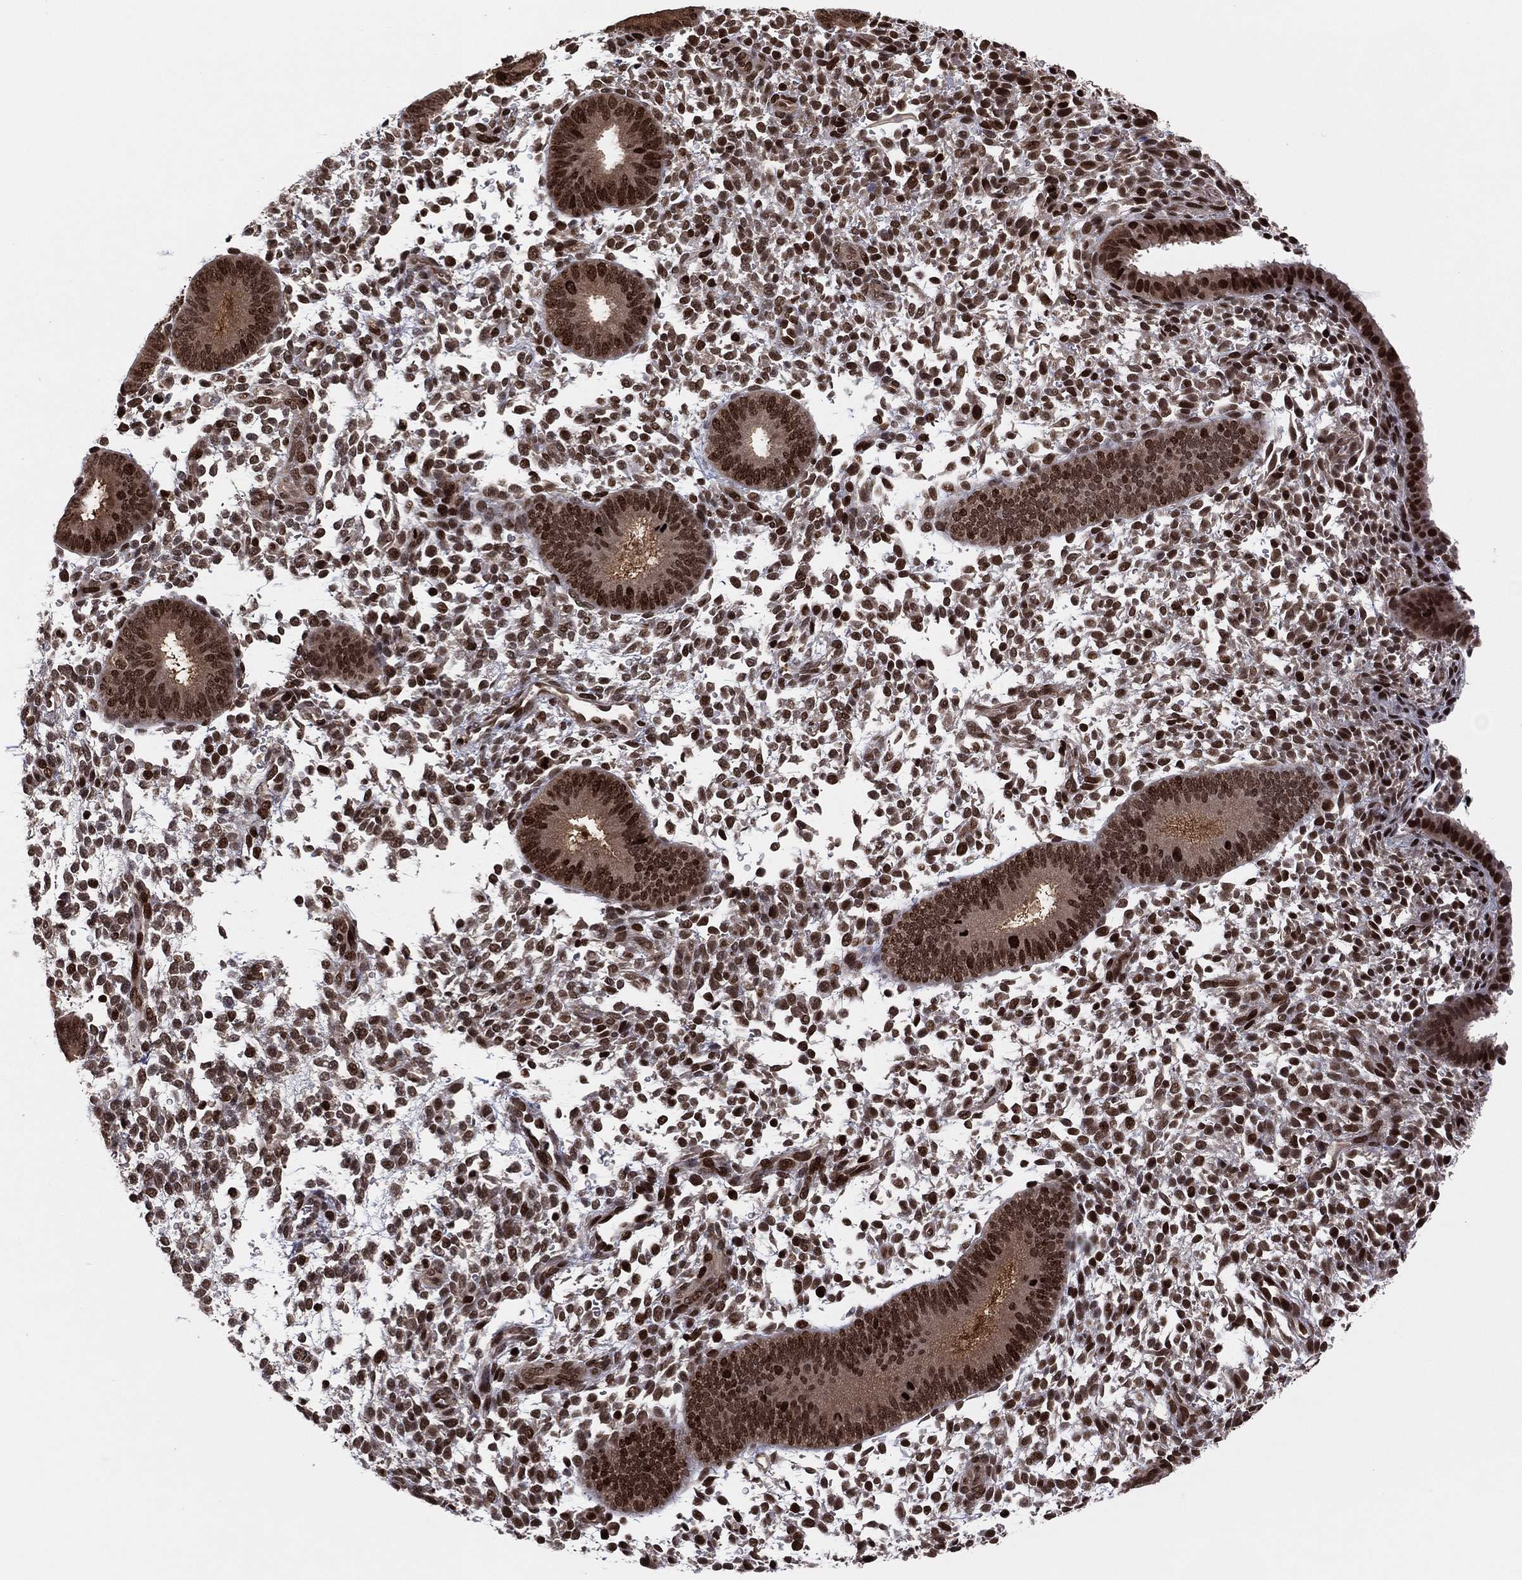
{"staining": {"intensity": "strong", "quantity": ">75%", "location": "nuclear"}, "tissue": "endometrium", "cell_type": "Cells in endometrial stroma", "image_type": "normal", "snomed": [{"axis": "morphology", "description": "Normal tissue, NOS"}, {"axis": "topography", "description": "Endometrium"}], "caption": "Immunohistochemical staining of normal endometrium reveals high levels of strong nuclear staining in about >75% of cells in endometrial stroma.", "gene": "PSMA1", "patient": {"sex": "female", "age": 39}}